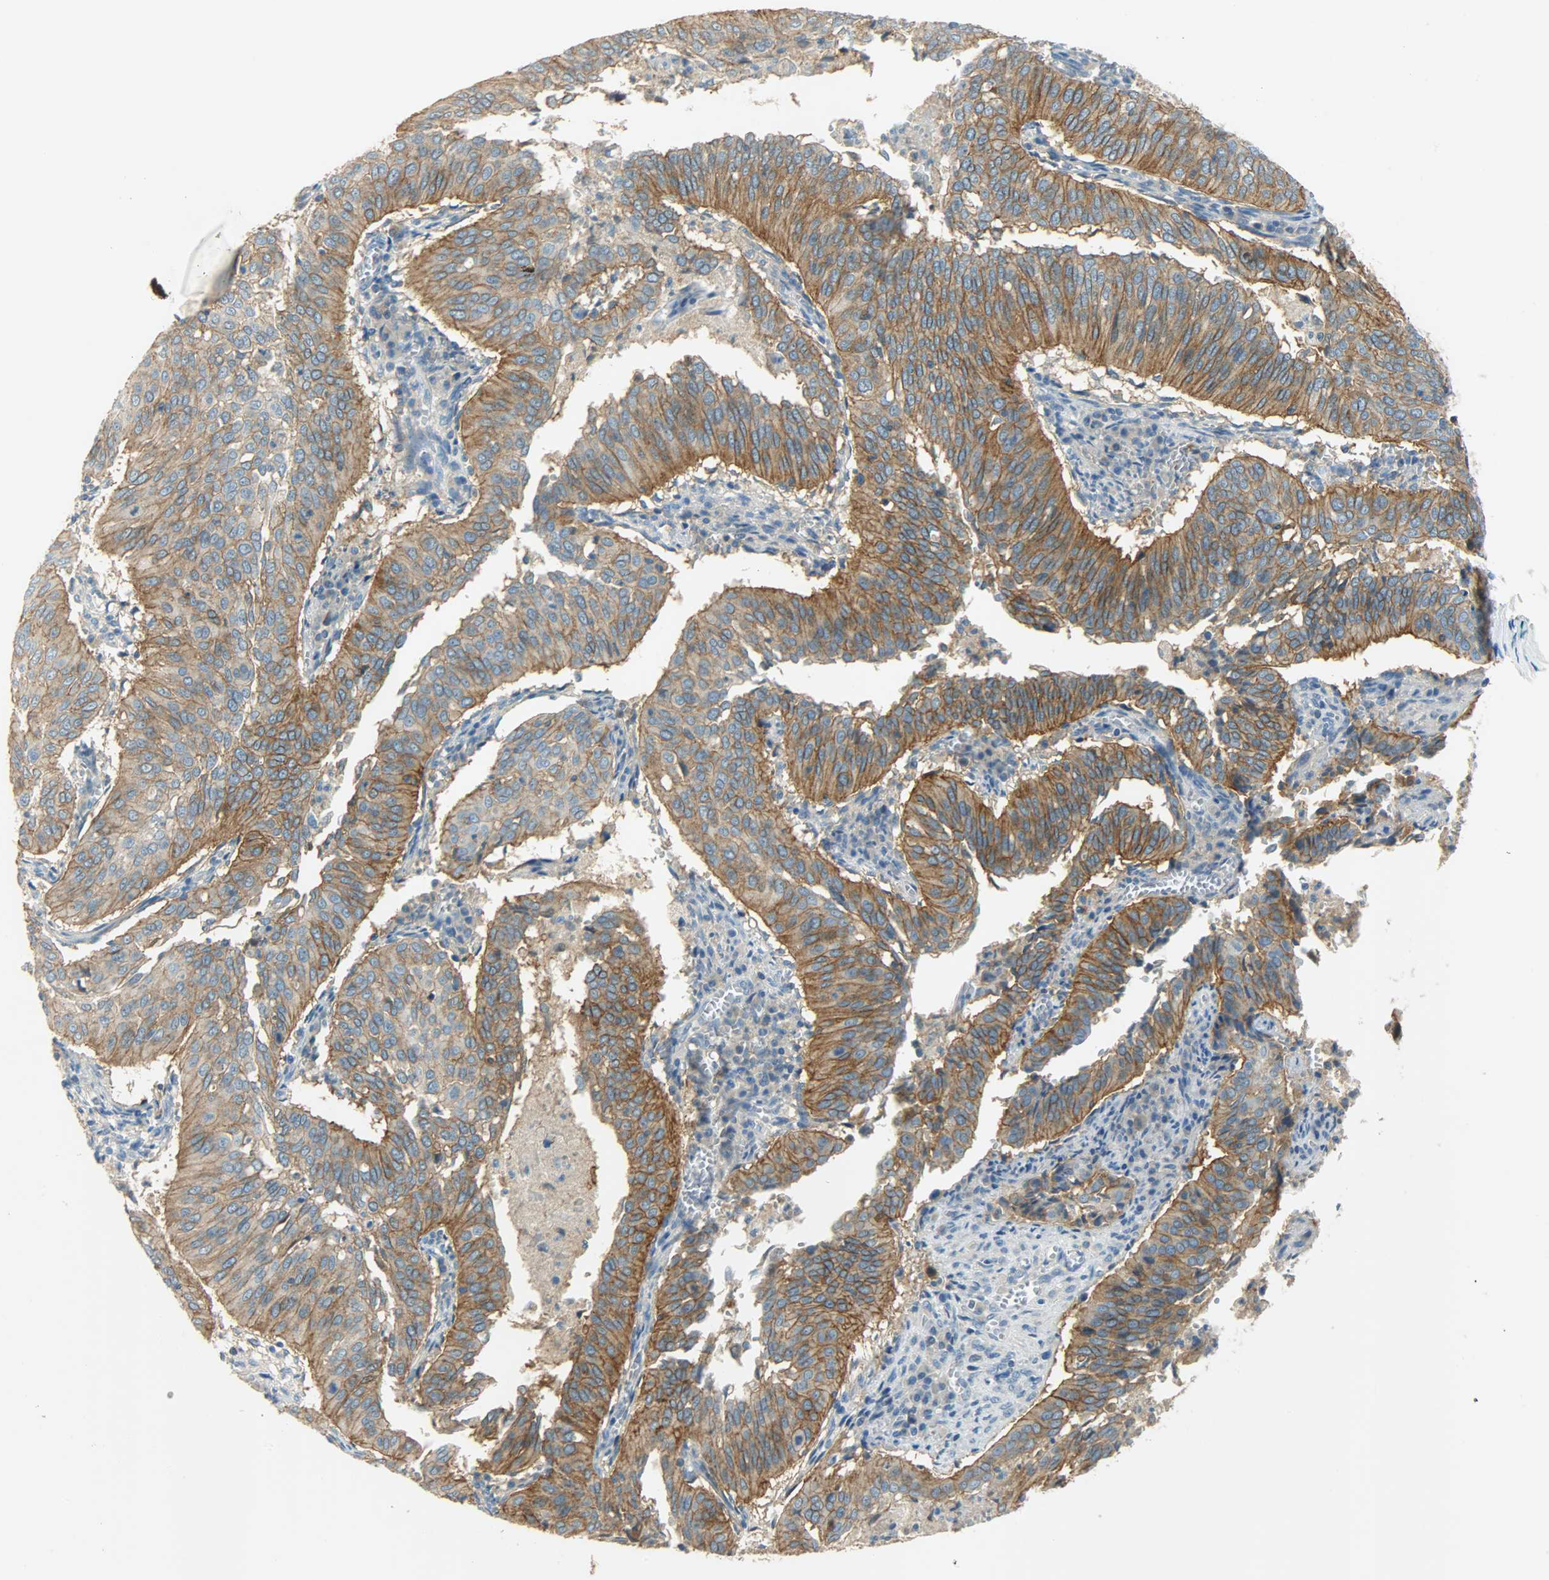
{"staining": {"intensity": "strong", "quantity": ">75%", "location": "cytoplasmic/membranous"}, "tissue": "cervical cancer", "cell_type": "Tumor cells", "image_type": "cancer", "snomed": [{"axis": "morphology", "description": "Squamous cell carcinoma, NOS"}, {"axis": "topography", "description": "Cervix"}], "caption": "A photomicrograph of cervical cancer (squamous cell carcinoma) stained for a protein displays strong cytoplasmic/membranous brown staining in tumor cells.", "gene": "DSG2", "patient": {"sex": "female", "age": 39}}